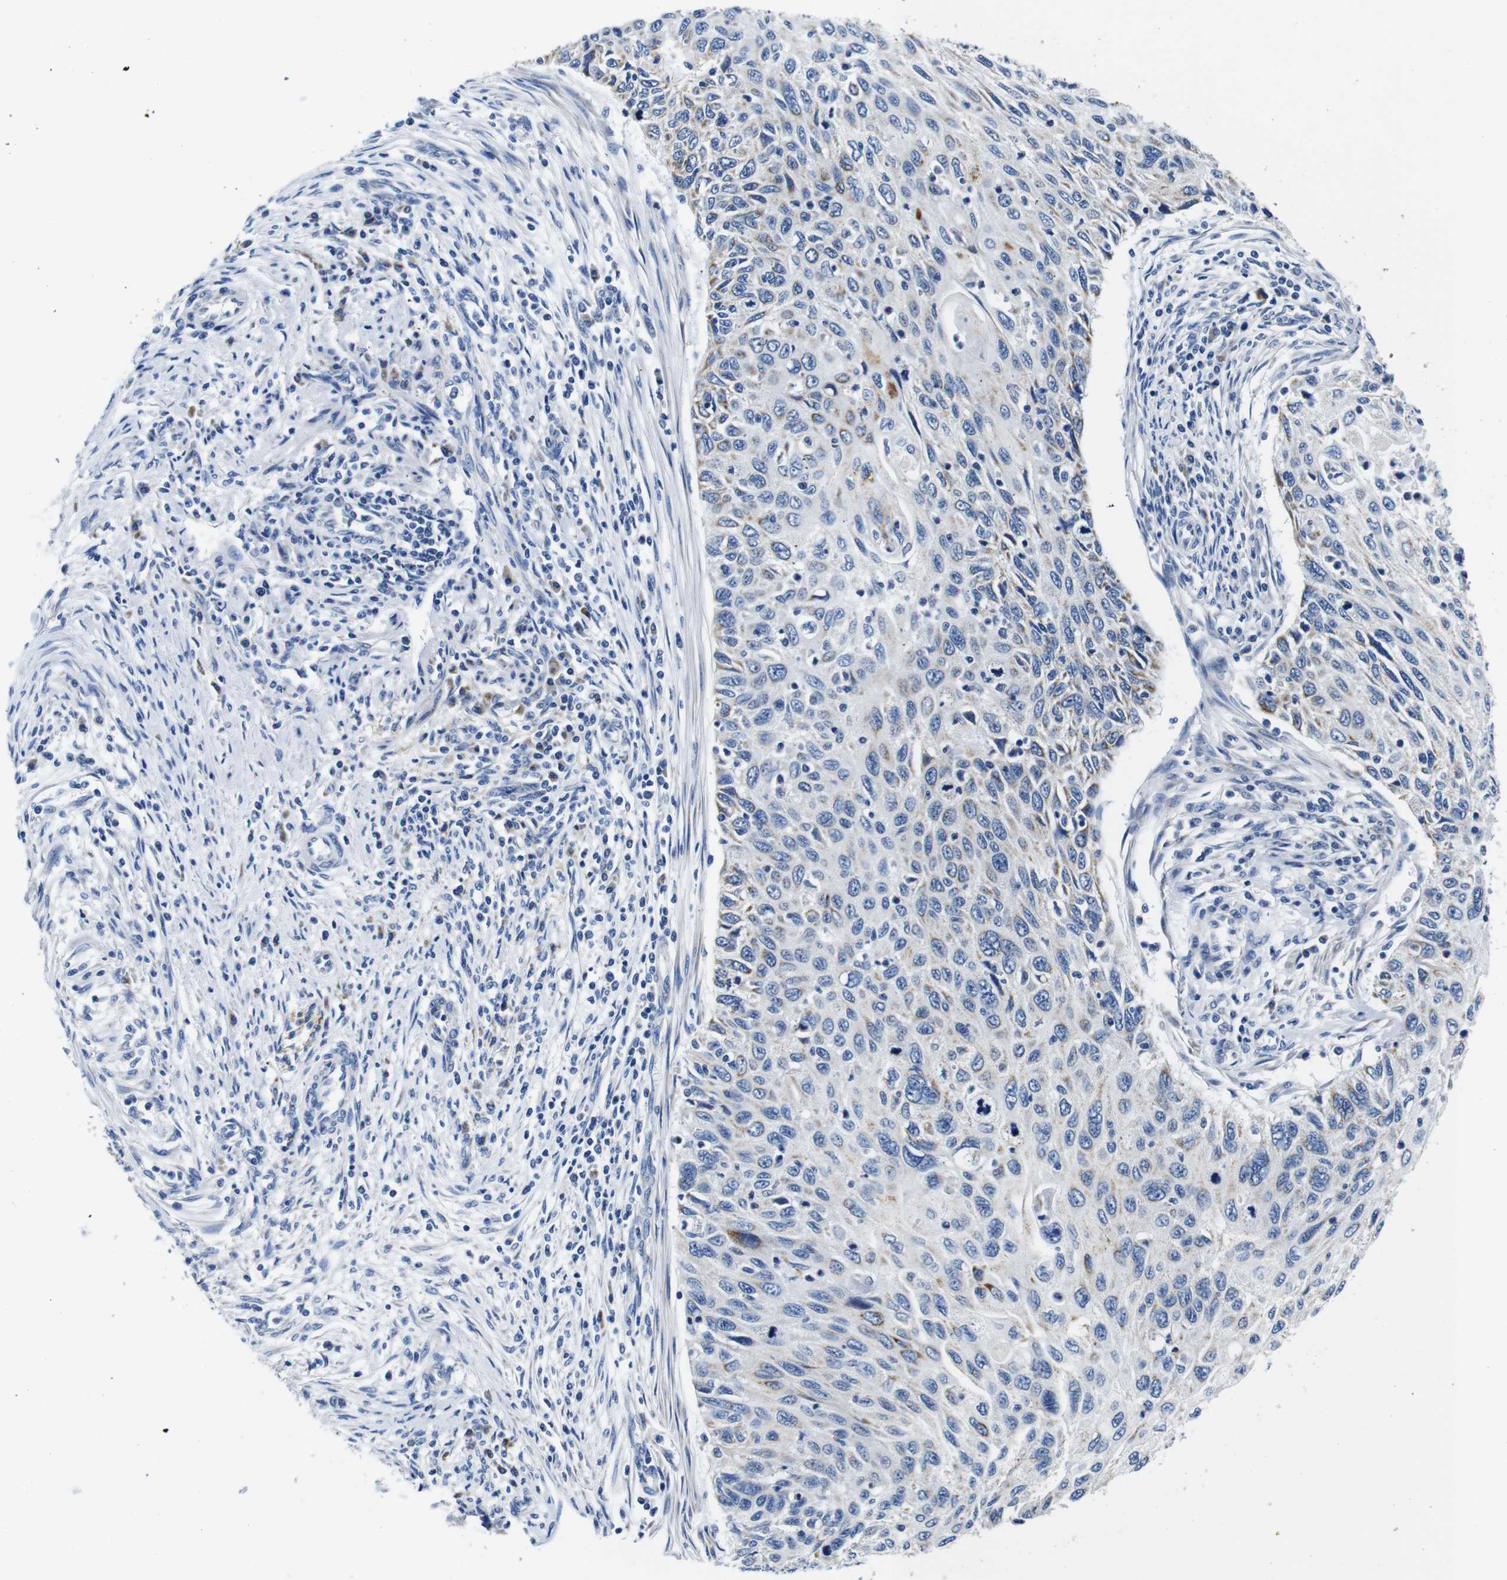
{"staining": {"intensity": "moderate", "quantity": "<25%", "location": "cytoplasmic/membranous"}, "tissue": "cervical cancer", "cell_type": "Tumor cells", "image_type": "cancer", "snomed": [{"axis": "morphology", "description": "Squamous cell carcinoma, NOS"}, {"axis": "topography", "description": "Cervix"}], "caption": "This photomicrograph demonstrates immunohistochemistry (IHC) staining of cervical cancer (squamous cell carcinoma), with low moderate cytoplasmic/membranous staining in about <25% of tumor cells.", "gene": "SNX19", "patient": {"sex": "female", "age": 70}}